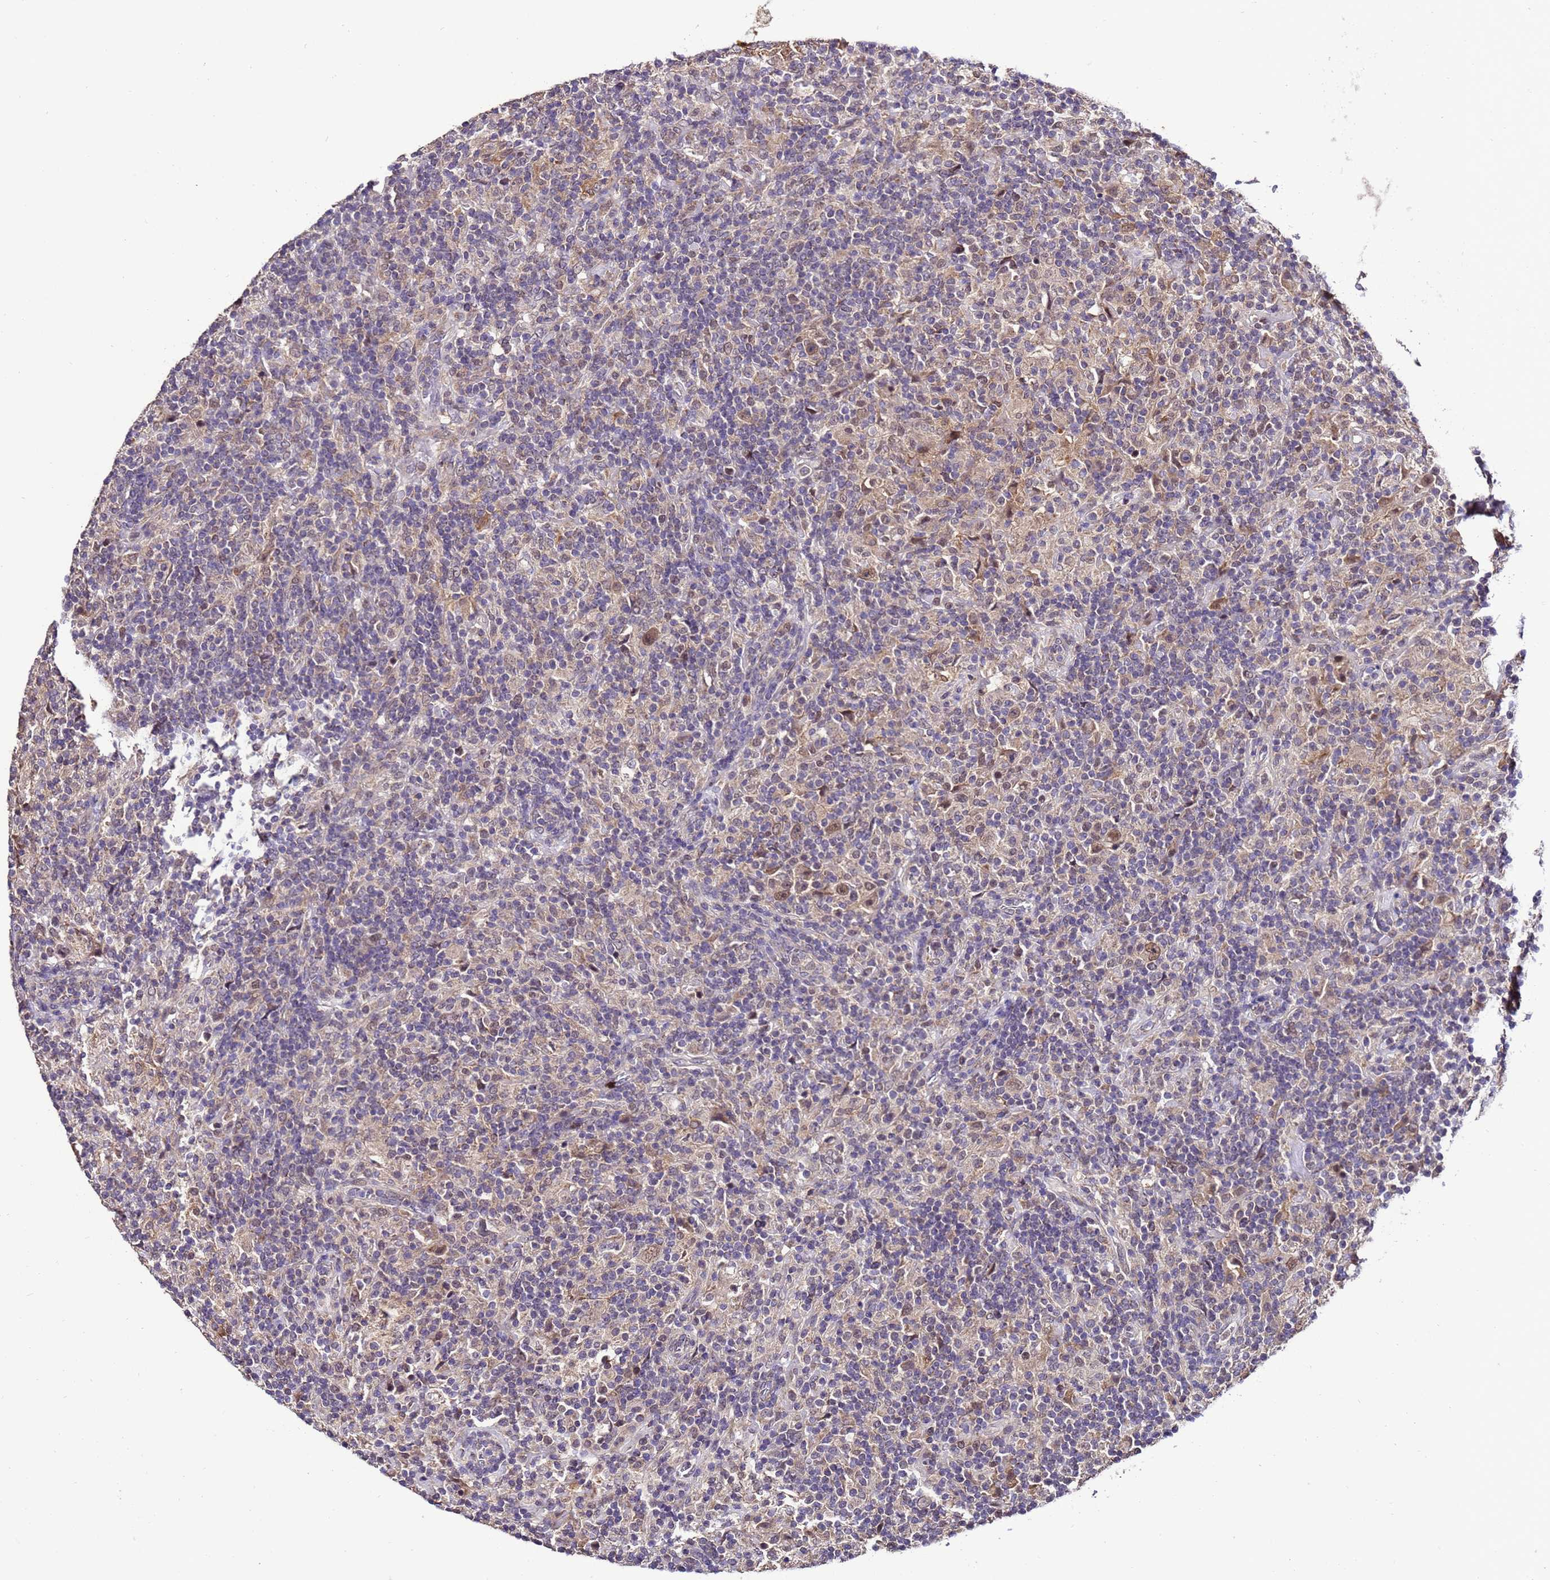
{"staining": {"intensity": "moderate", "quantity": ">75%", "location": "cytoplasmic/membranous,nuclear"}, "tissue": "lymphoma", "cell_type": "Tumor cells", "image_type": "cancer", "snomed": [{"axis": "morphology", "description": "Hodgkin's disease, NOS"}, {"axis": "topography", "description": "Lymph node"}], "caption": "Protein staining of lymphoma tissue shows moderate cytoplasmic/membranous and nuclear positivity in about >75% of tumor cells.", "gene": "ZNF329", "patient": {"sex": "male", "age": 70}}